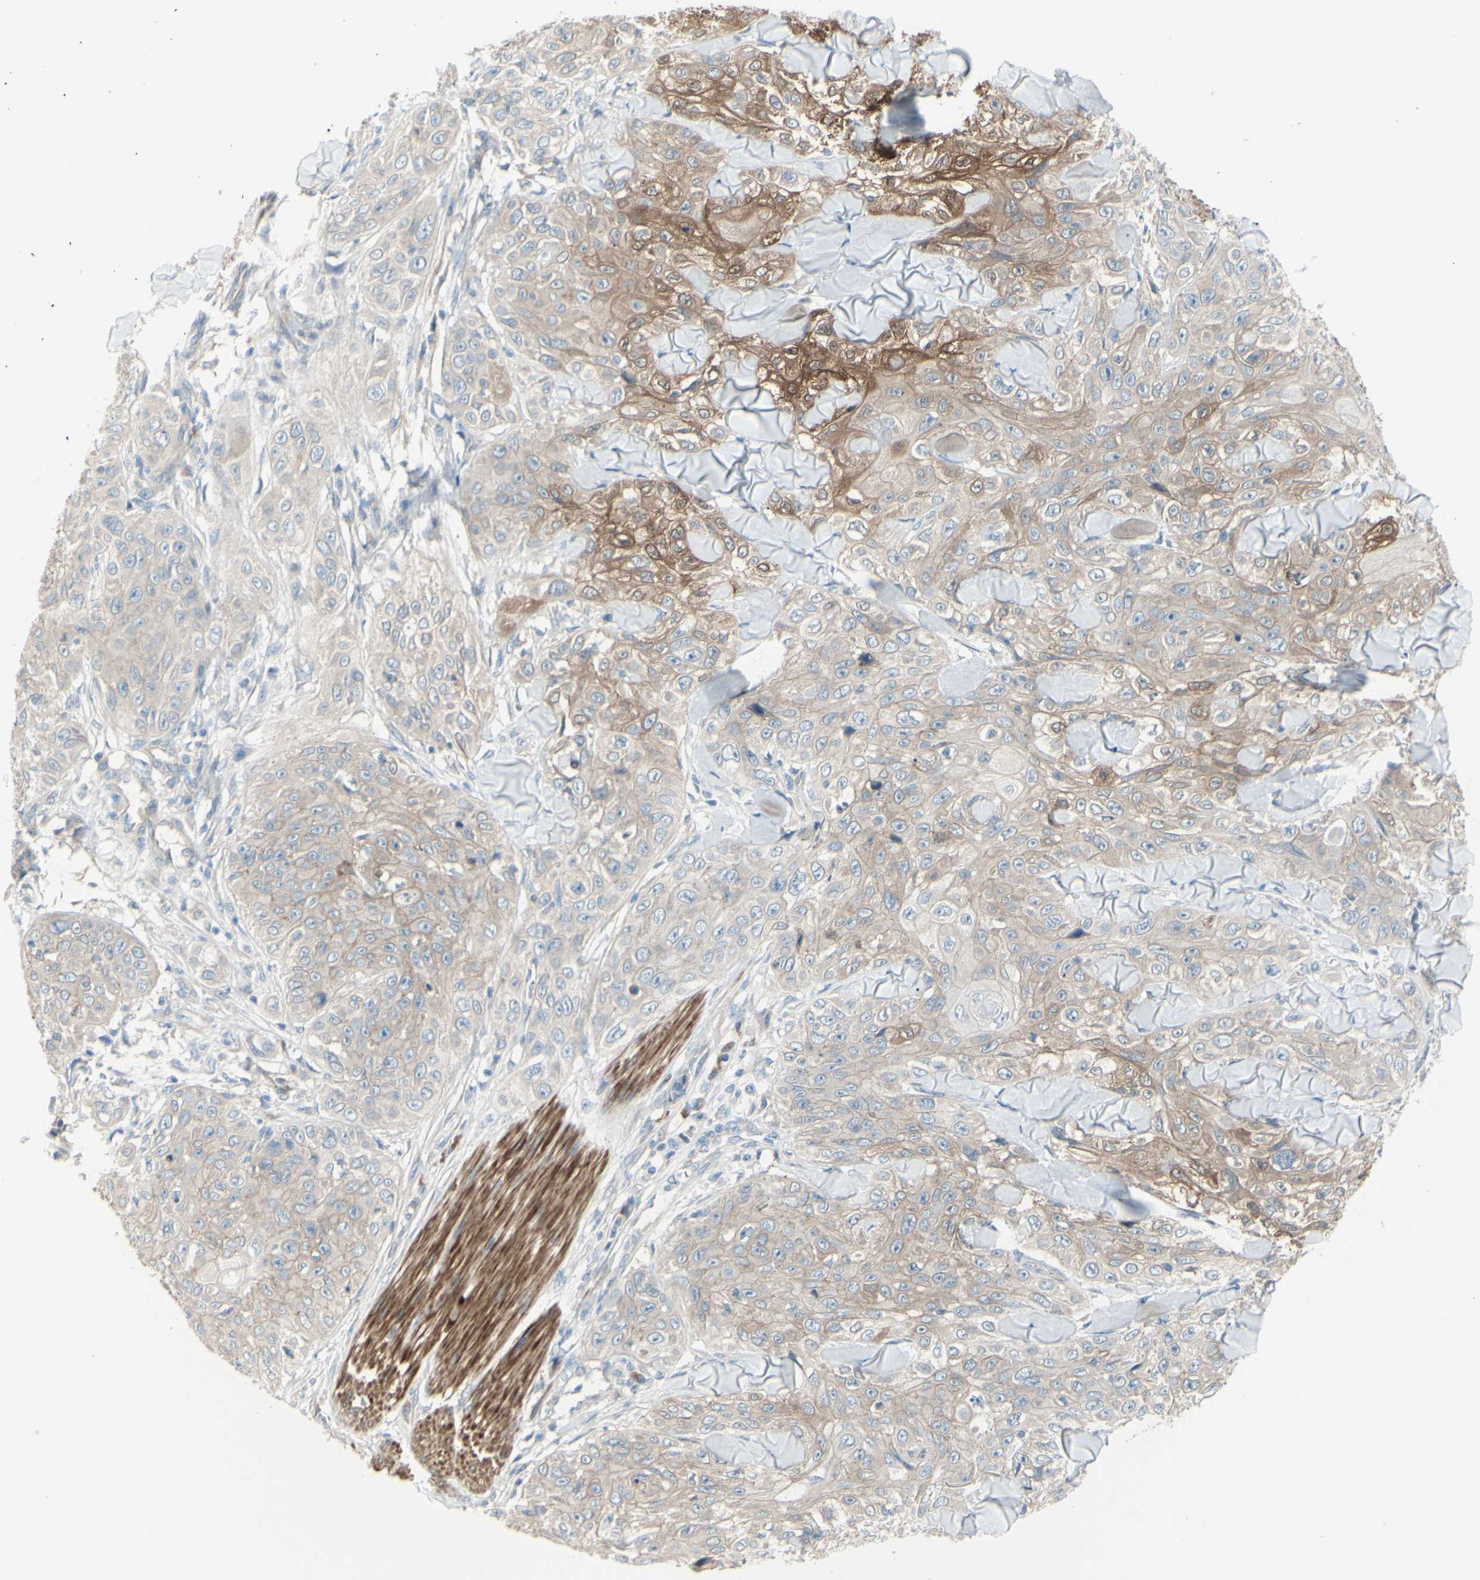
{"staining": {"intensity": "moderate", "quantity": ">75%", "location": "cytoplasmic/membranous"}, "tissue": "skin cancer", "cell_type": "Tumor cells", "image_type": "cancer", "snomed": [{"axis": "morphology", "description": "Squamous cell carcinoma, NOS"}, {"axis": "topography", "description": "Skin"}], "caption": "About >75% of tumor cells in human skin cancer (squamous cell carcinoma) show moderate cytoplasmic/membranous protein staining as visualized by brown immunohistochemical staining.", "gene": "LRRK1", "patient": {"sex": "male", "age": 86}}